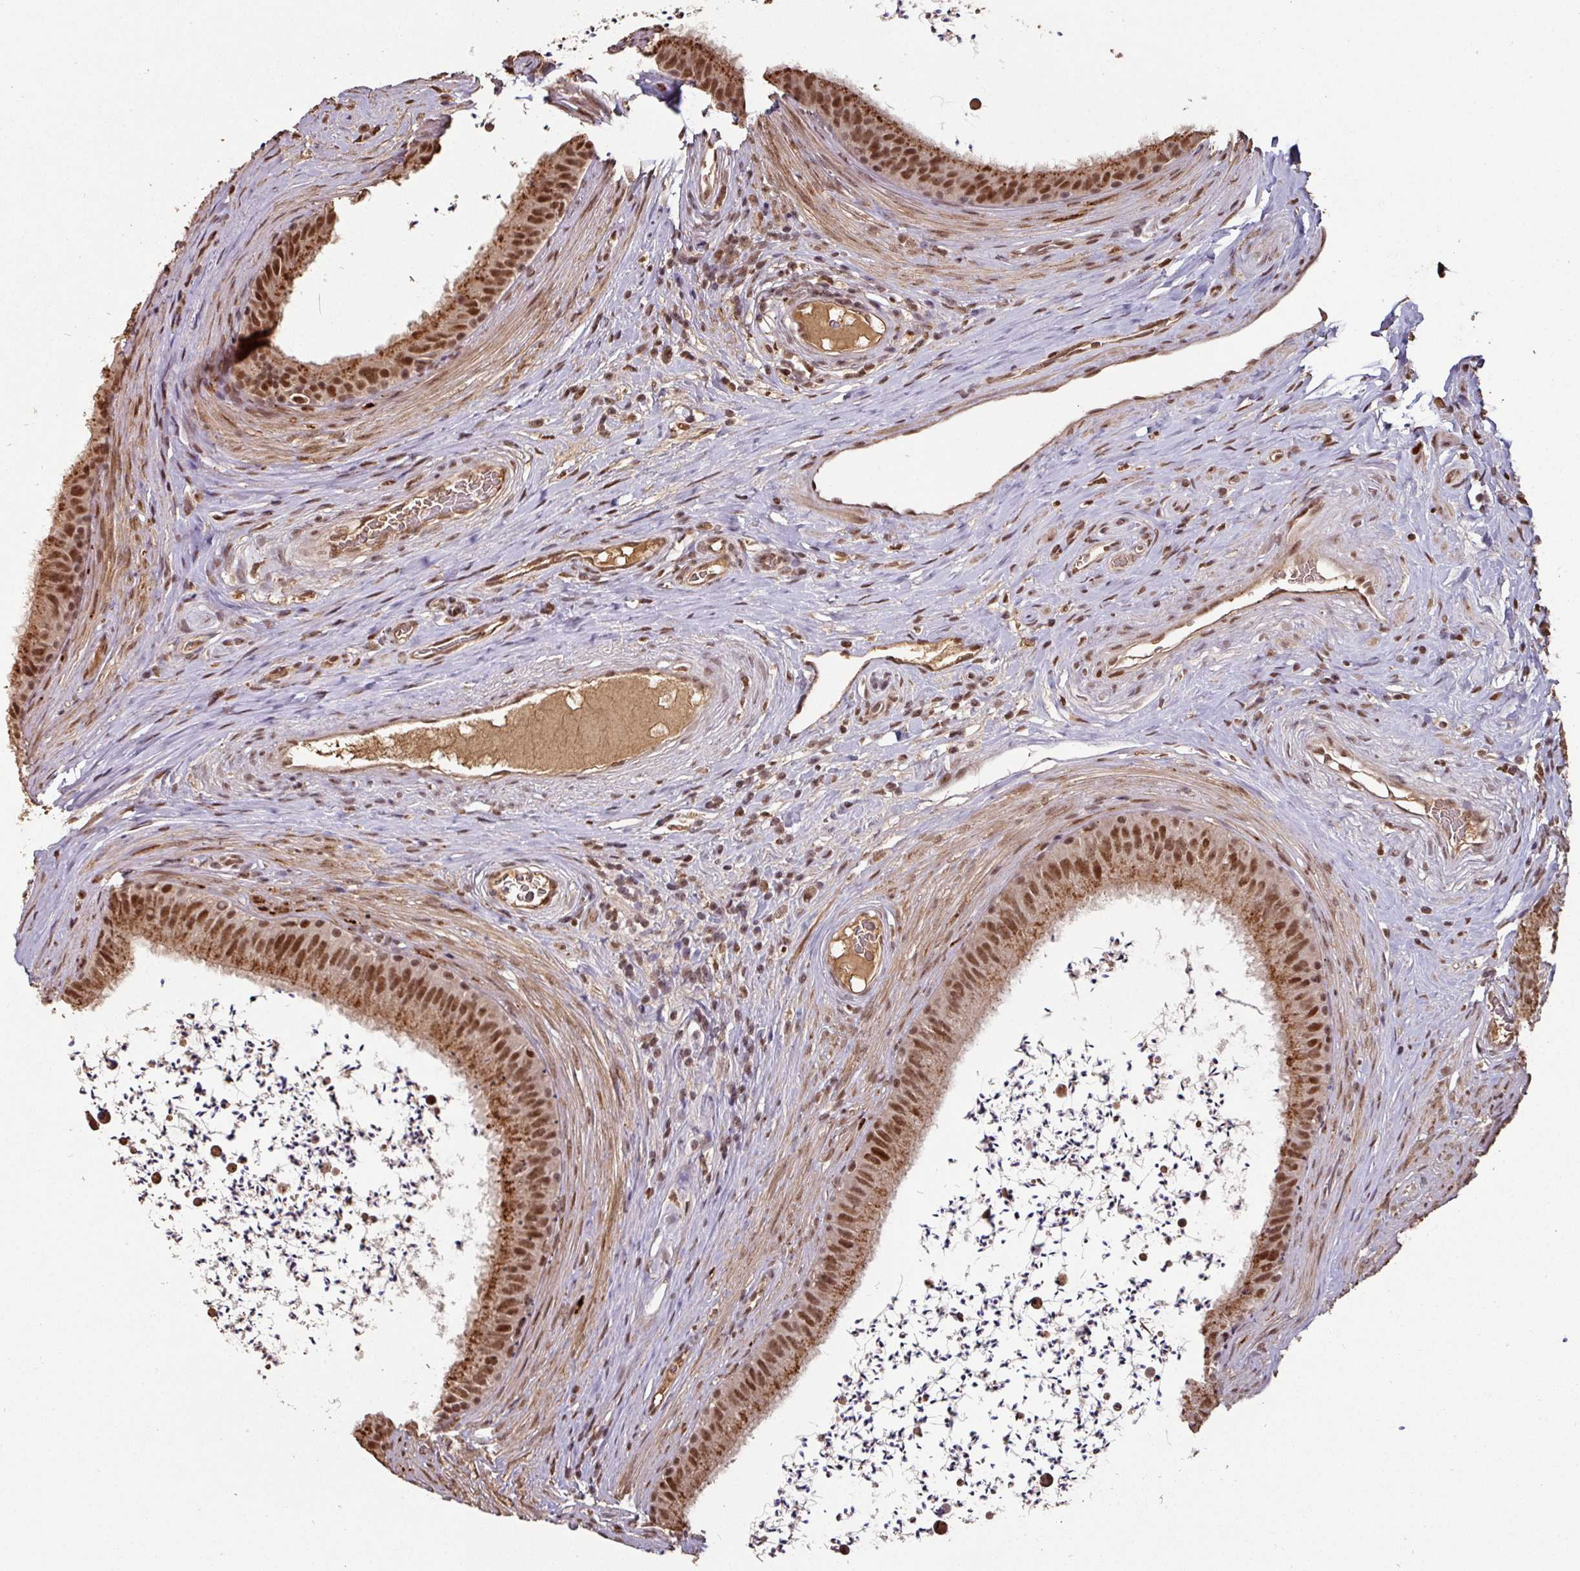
{"staining": {"intensity": "moderate", "quantity": ">75%", "location": "cytoplasmic/membranous,nuclear"}, "tissue": "epididymis", "cell_type": "Glandular cells", "image_type": "normal", "snomed": [{"axis": "morphology", "description": "Normal tissue, NOS"}, {"axis": "topography", "description": "Testis"}, {"axis": "topography", "description": "Epididymis"}], "caption": "The immunohistochemical stain highlights moderate cytoplasmic/membranous,nuclear positivity in glandular cells of unremarkable epididymis.", "gene": "POLD1", "patient": {"sex": "male", "age": 41}}